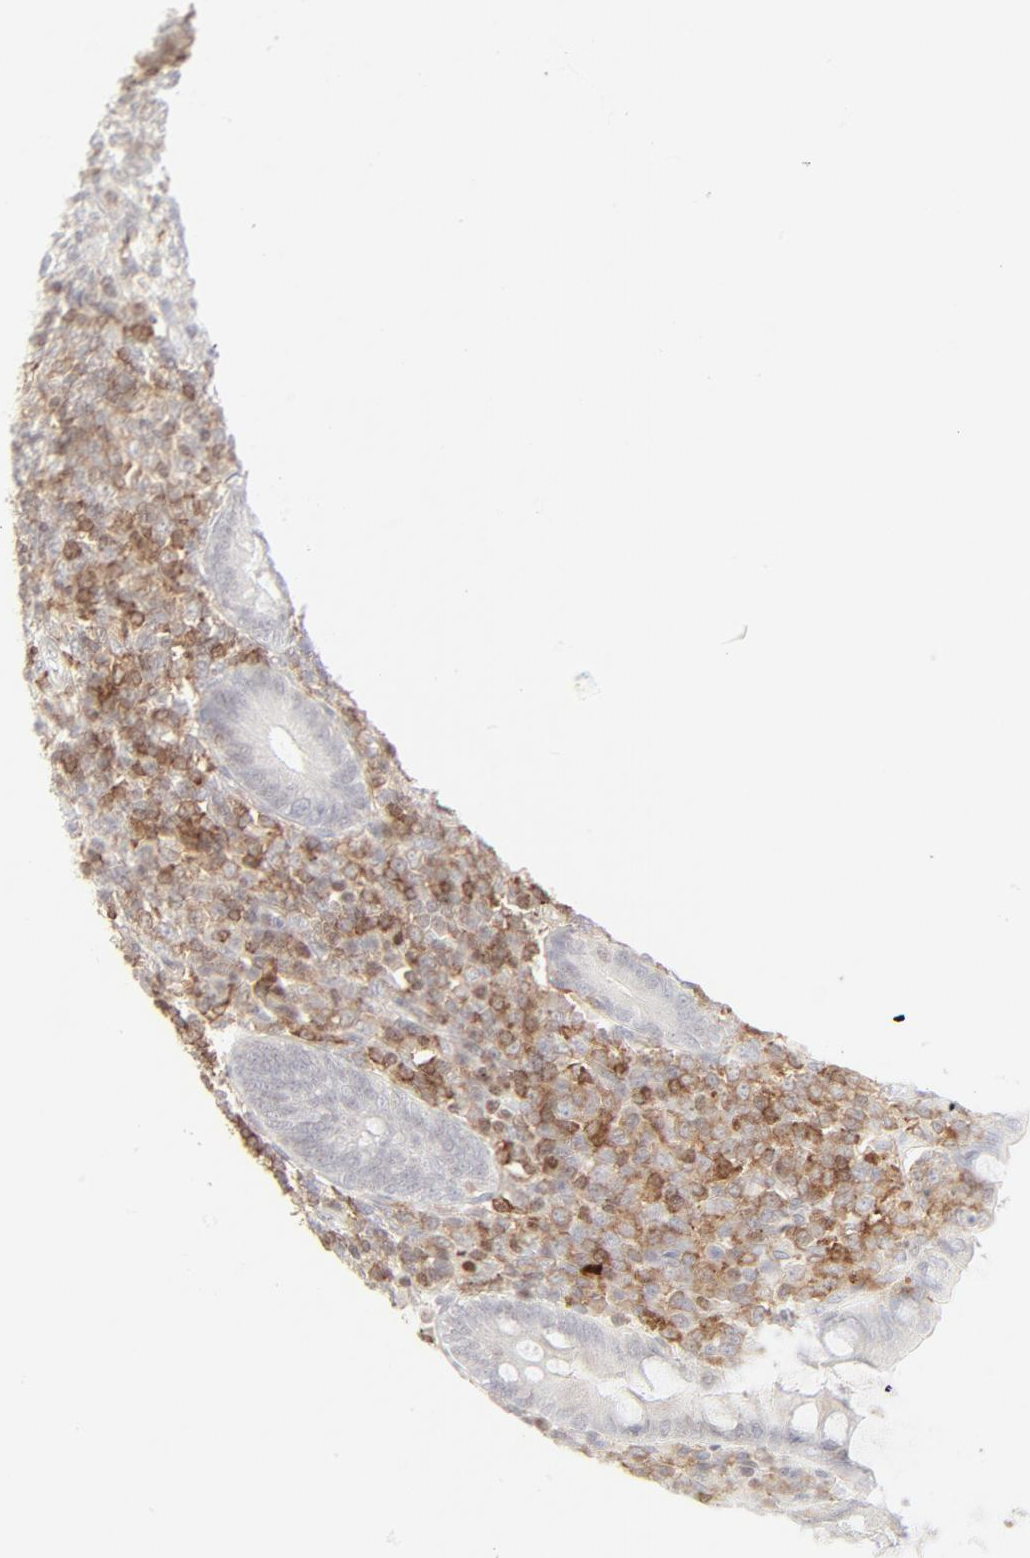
{"staining": {"intensity": "negative", "quantity": "none", "location": "none"}, "tissue": "appendix", "cell_type": "Glandular cells", "image_type": "normal", "snomed": [{"axis": "morphology", "description": "Normal tissue, NOS"}, {"axis": "topography", "description": "Appendix"}], "caption": "Glandular cells are negative for brown protein staining in unremarkable appendix.", "gene": "PRKCB", "patient": {"sex": "female", "age": 66}}